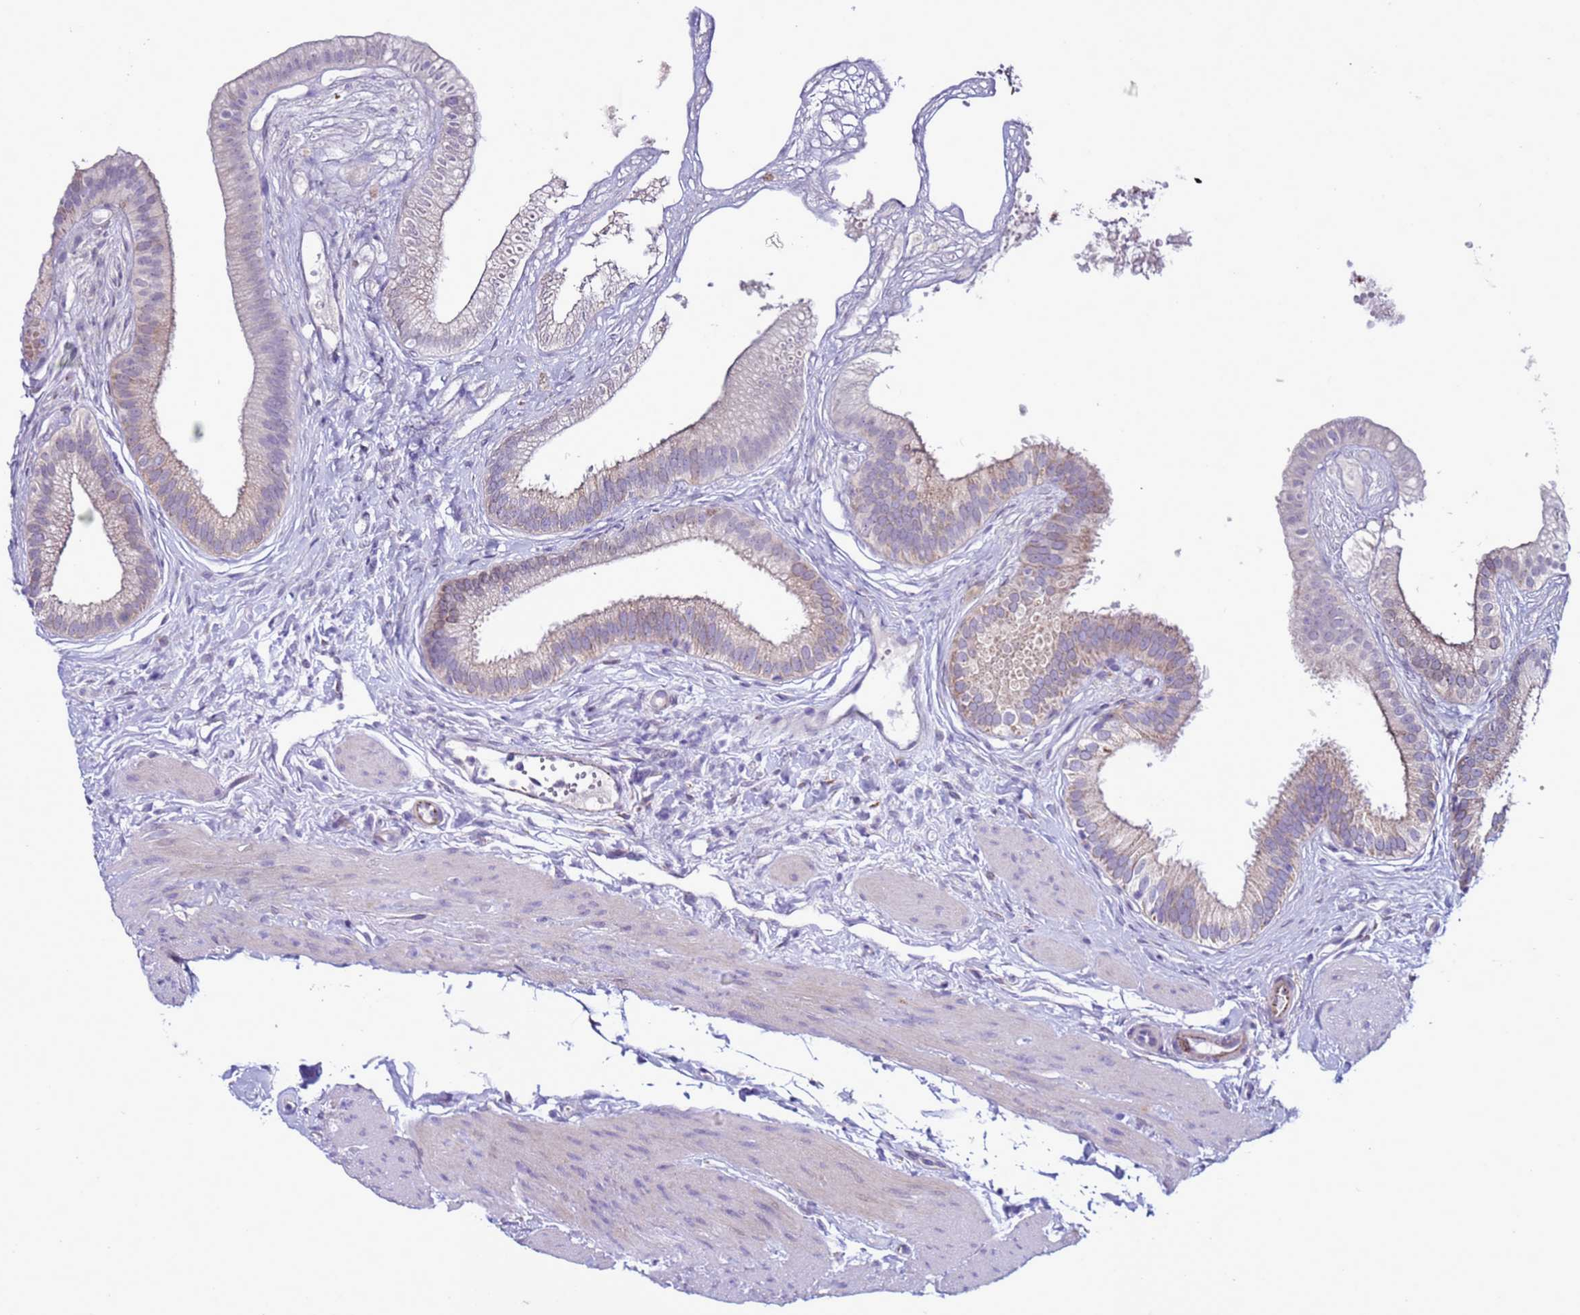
{"staining": {"intensity": "weak", "quantity": "25%-75%", "location": "cytoplasmic/membranous"}, "tissue": "gallbladder", "cell_type": "Glandular cells", "image_type": "normal", "snomed": [{"axis": "morphology", "description": "Normal tissue, NOS"}, {"axis": "topography", "description": "Gallbladder"}], "caption": "Gallbladder stained with immunohistochemistry reveals weak cytoplasmic/membranous expression in about 25%-75% of glandular cells.", "gene": "ABHD17B", "patient": {"sex": "female", "age": 54}}